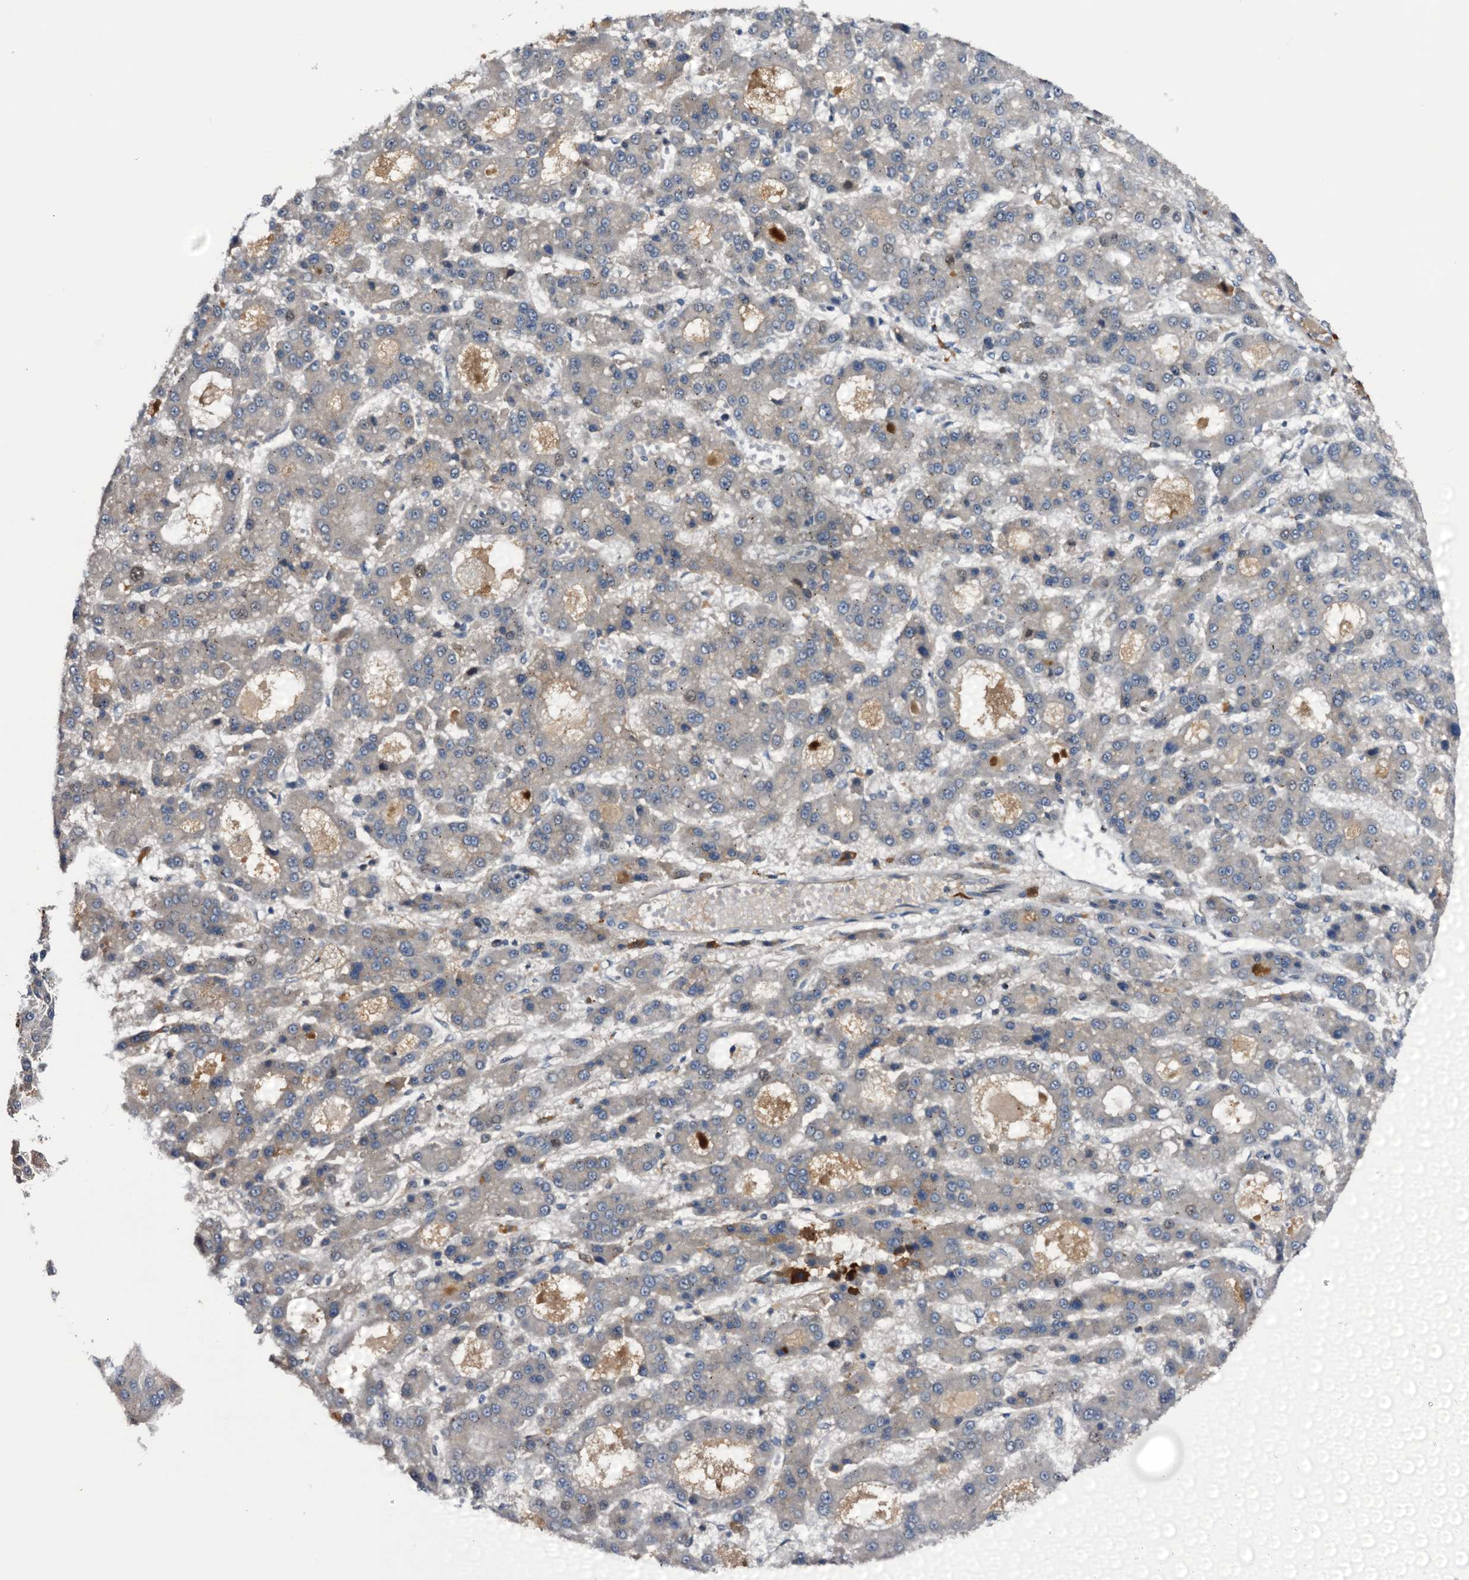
{"staining": {"intensity": "weak", "quantity": "<25%", "location": "cytoplasmic/membranous"}, "tissue": "liver cancer", "cell_type": "Tumor cells", "image_type": "cancer", "snomed": [{"axis": "morphology", "description": "Carcinoma, Hepatocellular, NOS"}, {"axis": "topography", "description": "Liver"}], "caption": "Histopathology image shows no significant protein expression in tumor cells of liver cancer.", "gene": "NCAPD2", "patient": {"sex": "male", "age": 70}}